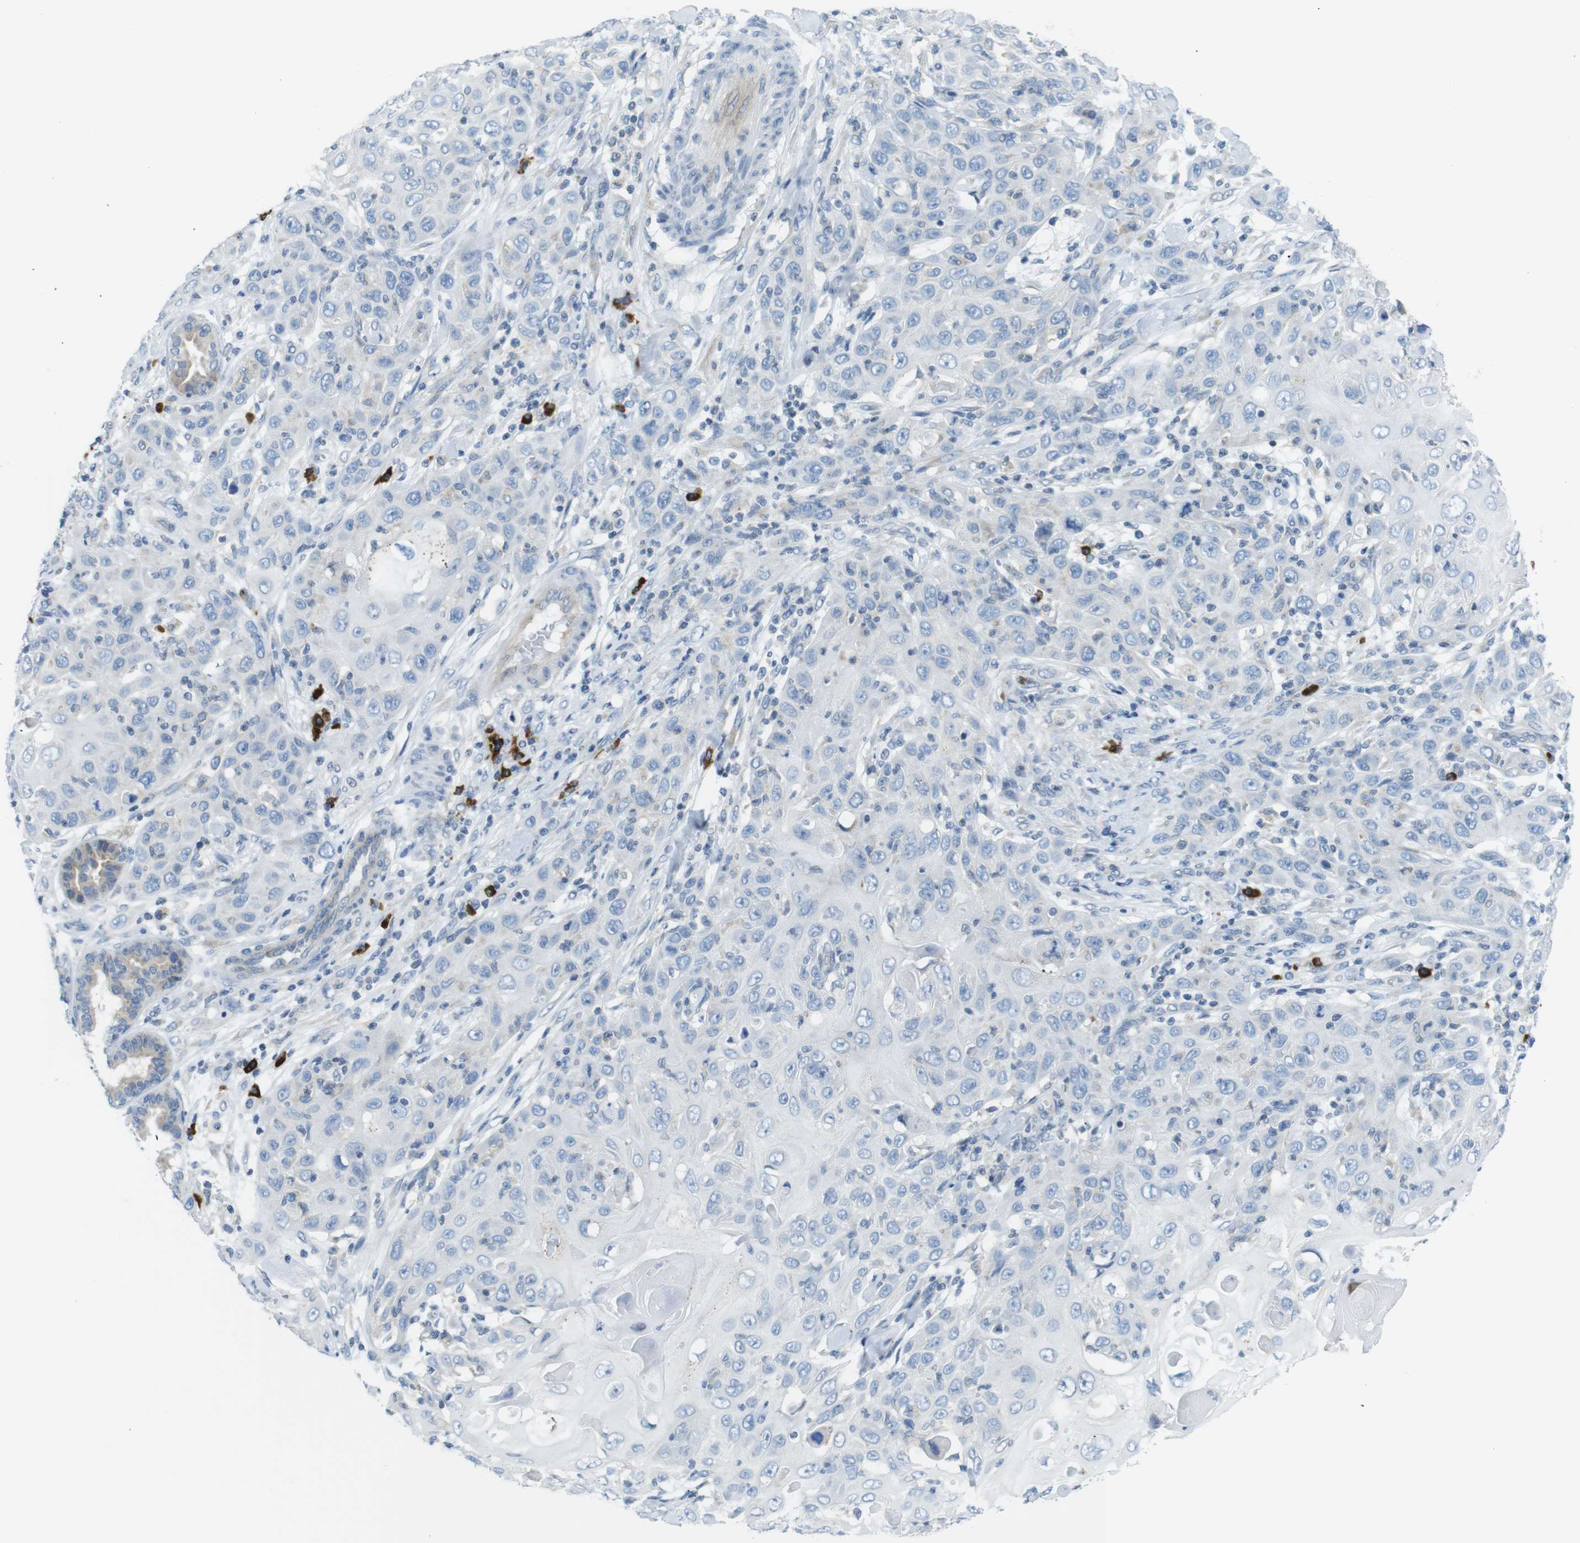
{"staining": {"intensity": "weak", "quantity": "<25%", "location": "cytoplasmic/membranous"}, "tissue": "skin cancer", "cell_type": "Tumor cells", "image_type": "cancer", "snomed": [{"axis": "morphology", "description": "Squamous cell carcinoma, NOS"}, {"axis": "topography", "description": "Skin"}], "caption": "This photomicrograph is of skin cancer stained with immunohistochemistry (IHC) to label a protein in brown with the nuclei are counter-stained blue. There is no positivity in tumor cells. The staining is performed using DAB brown chromogen with nuclei counter-stained in using hematoxylin.", "gene": "CLPTM1L", "patient": {"sex": "female", "age": 88}}